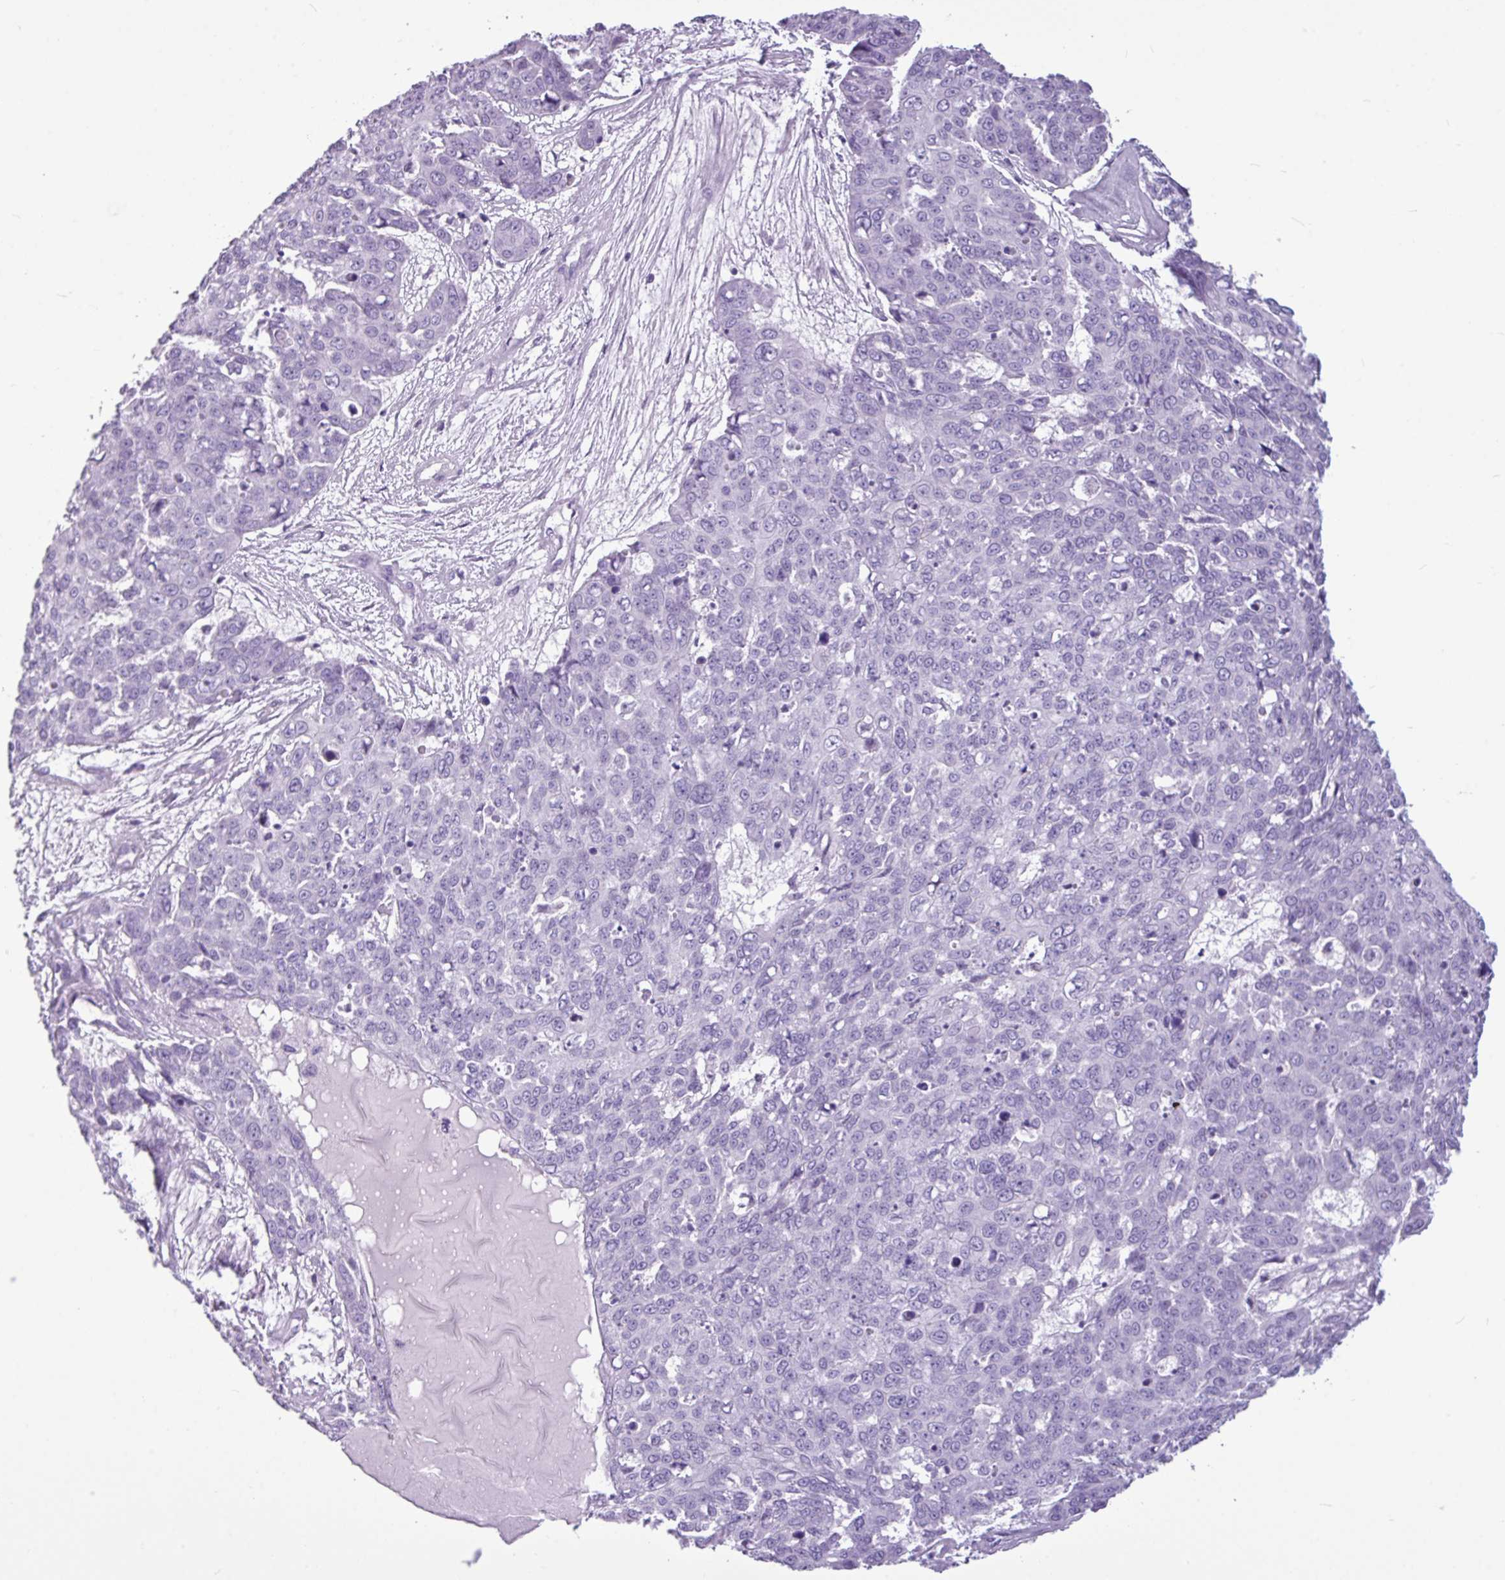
{"staining": {"intensity": "negative", "quantity": "none", "location": "none"}, "tissue": "skin cancer", "cell_type": "Tumor cells", "image_type": "cancer", "snomed": [{"axis": "morphology", "description": "Squamous cell carcinoma, NOS"}, {"axis": "topography", "description": "Skin"}], "caption": "DAB (3,3'-diaminobenzidine) immunohistochemical staining of human squamous cell carcinoma (skin) demonstrates no significant positivity in tumor cells.", "gene": "AMY1B", "patient": {"sex": "male", "age": 71}}